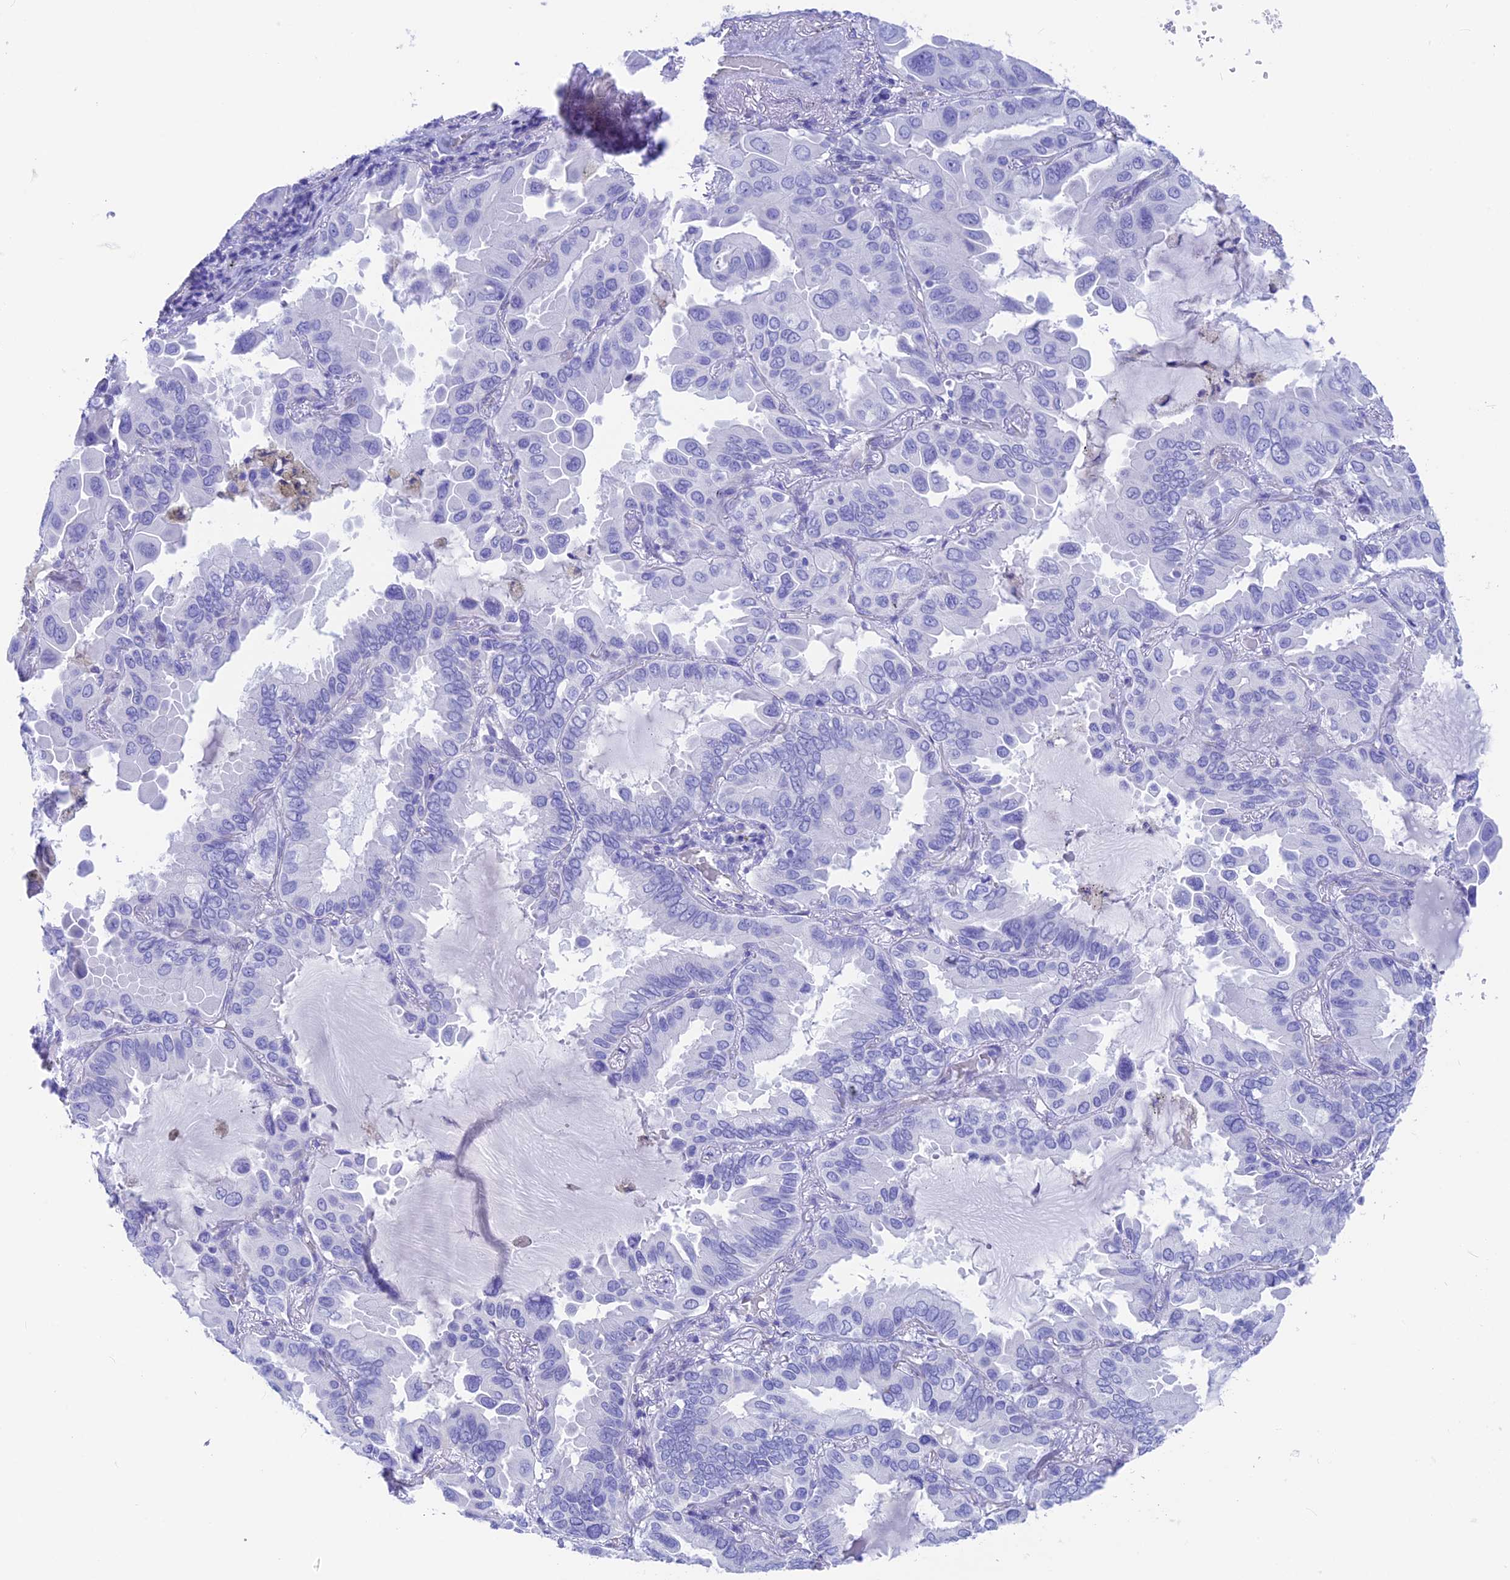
{"staining": {"intensity": "negative", "quantity": "none", "location": "none"}, "tissue": "lung cancer", "cell_type": "Tumor cells", "image_type": "cancer", "snomed": [{"axis": "morphology", "description": "Adenocarcinoma, NOS"}, {"axis": "topography", "description": "Lung"}], "caption": "Immunohistochemistry photomicrograph of lung cancer (adenocarcinoma) stained for a protein (brown), which exhibits no positivity in tumor cells.", "gene": "GNGT2", "patient": {"sex": "male", "age": 64}}